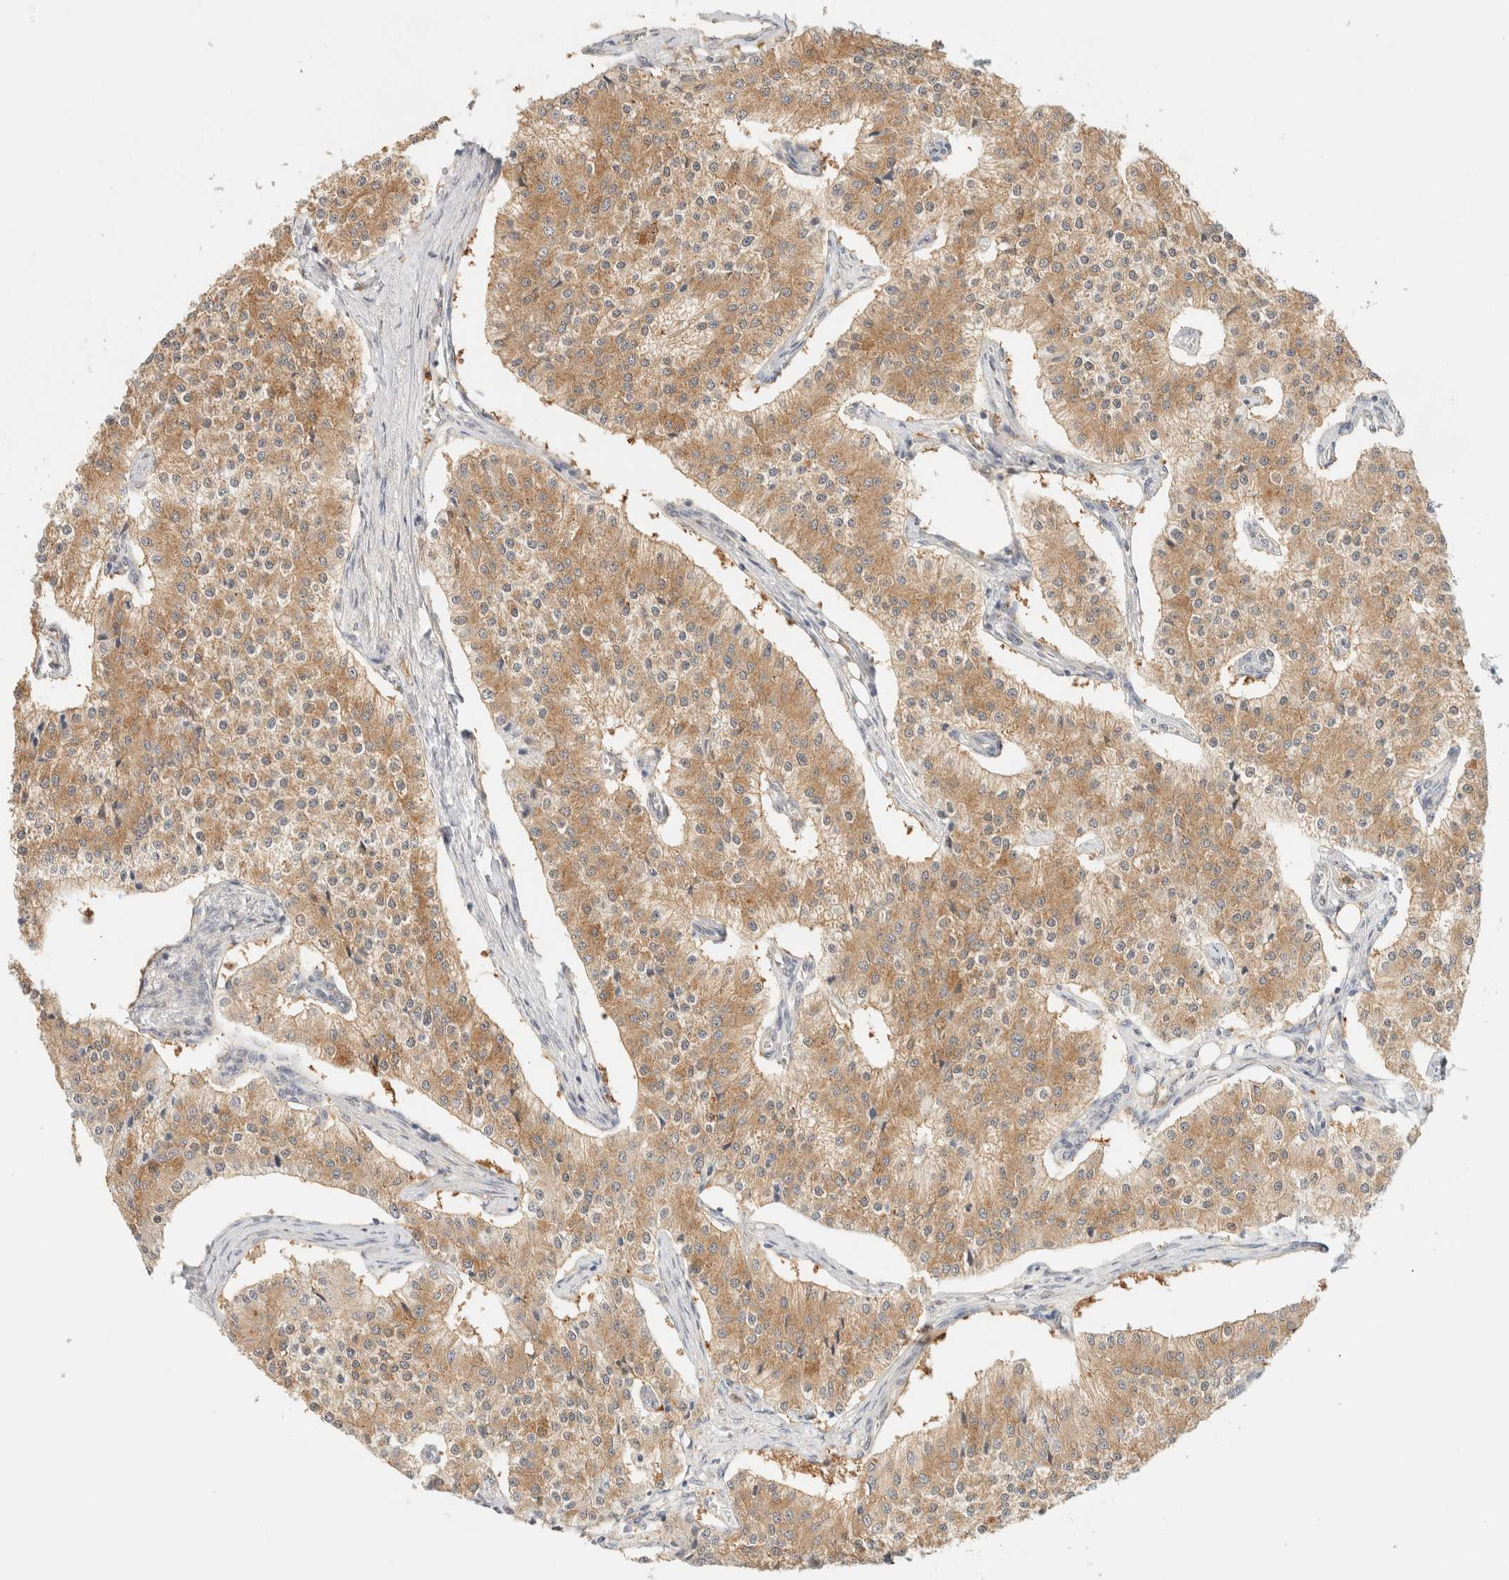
{"staining": {"intensity": "moderate", "quantity": ">75%", "location": "cytoplasmic/membranous"}, "tissue": "carcinoid", "cell_type": "Tumor cells", "image_type": "cancer", "snomed": [{"axis": "morphology", "description": "Carcinoid, malignant, NOS"}, {"axis": "topography", "description": "Colon"}], "caption": "Malignant carcinoid stained for a protein exhibits moderate cytoplasmic/membranous positivity in tumor cells.", "gene": "GPI", "patient": {"sex": "female", "age": 52}}